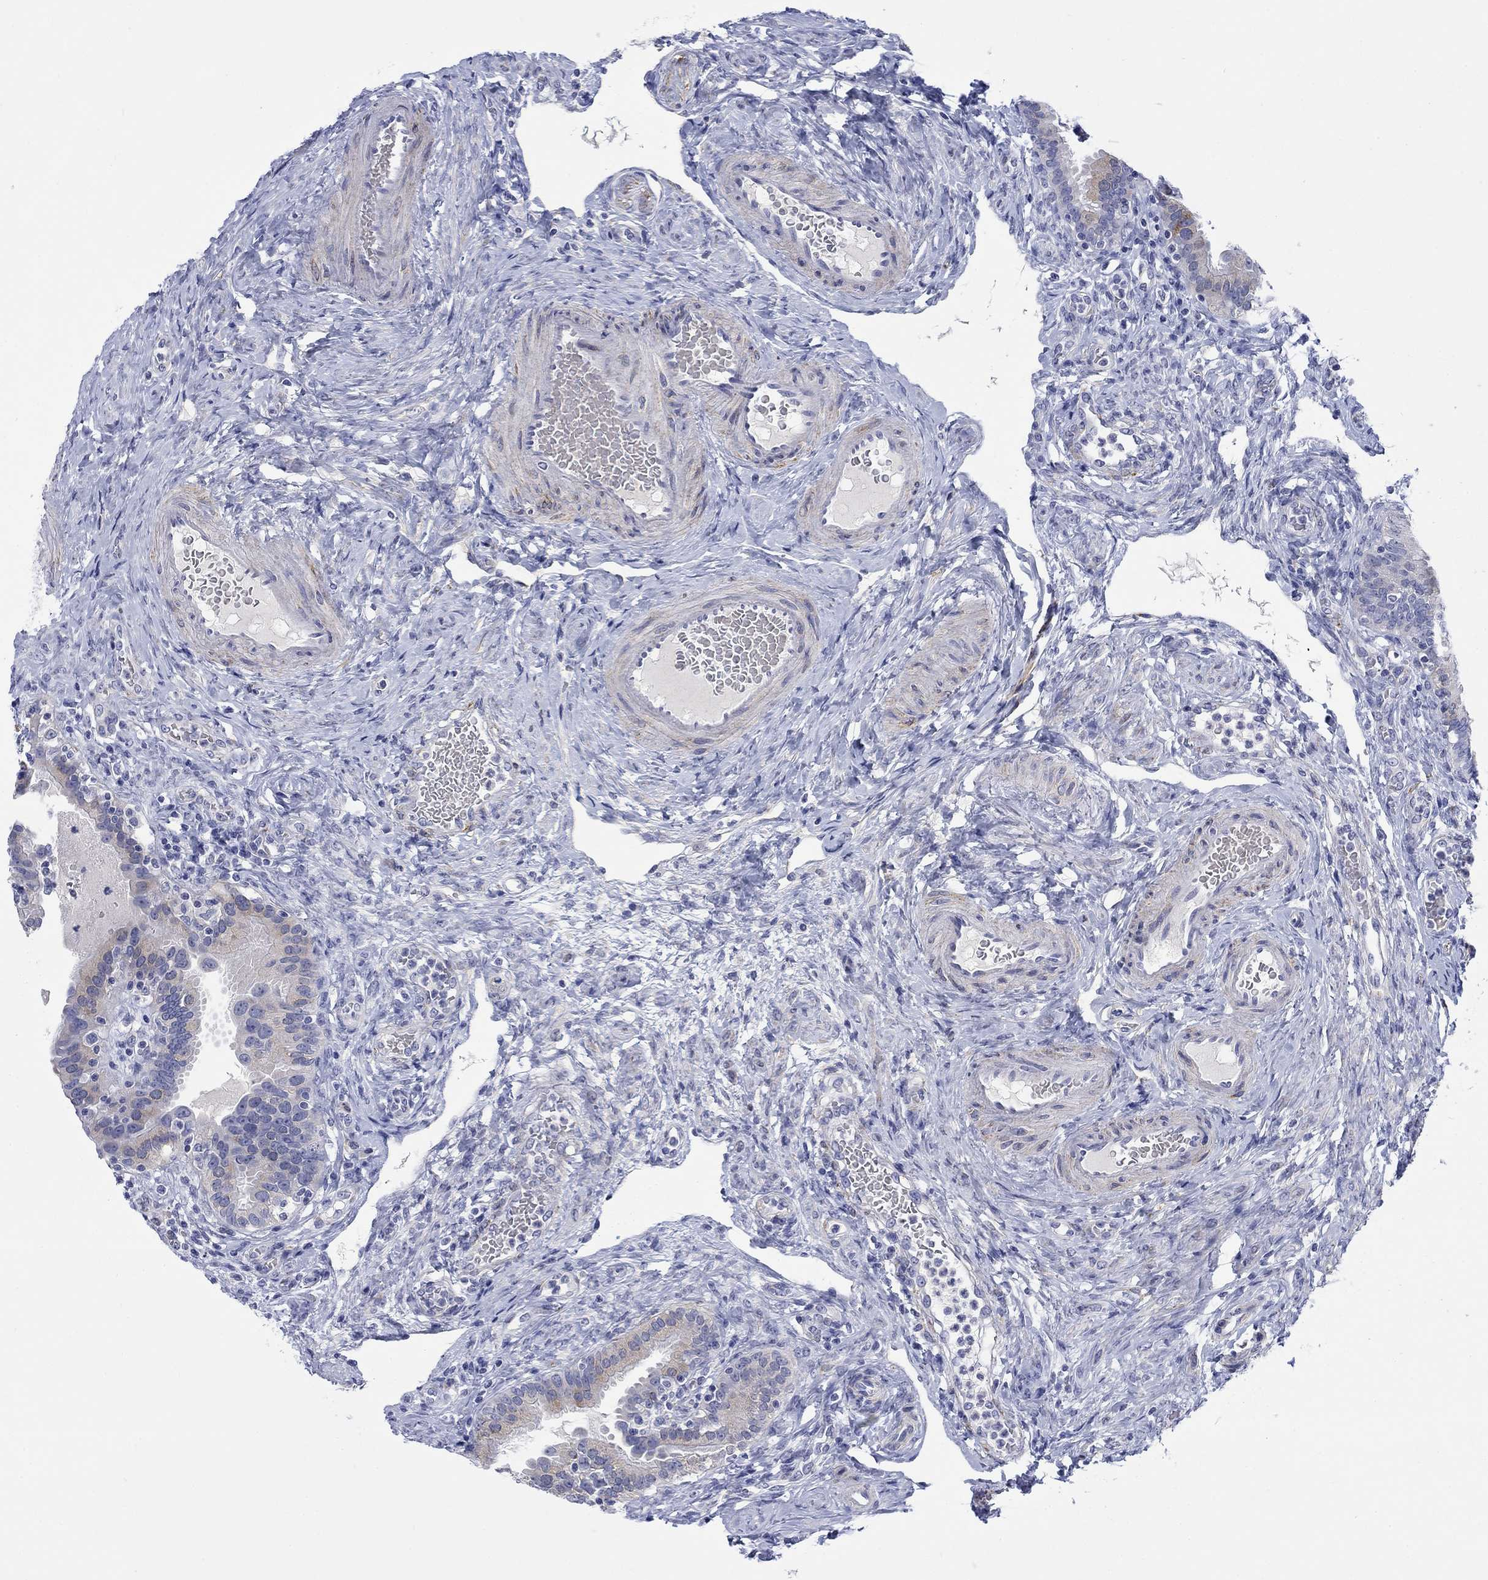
{"staining": {"intensity": "negative", "quantity": "none", "location": "none"}, "tissue": "fallopian tube", "cell_type": "Glandular cells", "image_type": "normal", "snomed": [{"axis": "morphology", "description": "Normal tissue, NOS"}, {"axis": "topography", "description": "Fallopian tube"}, {"axis": "topography", "description": "Ovary"}], "caption": "Glandular cells are negative for brown protein staining in normal fallopian tube. The staining was performed using DAB to visualize the protein expression in brown, while the nuclei were stained in blue with hematoxylin (Magnification: 20x).", "gene": "PTPRZ1", "patient": {"sex": "female", "age": 41}}